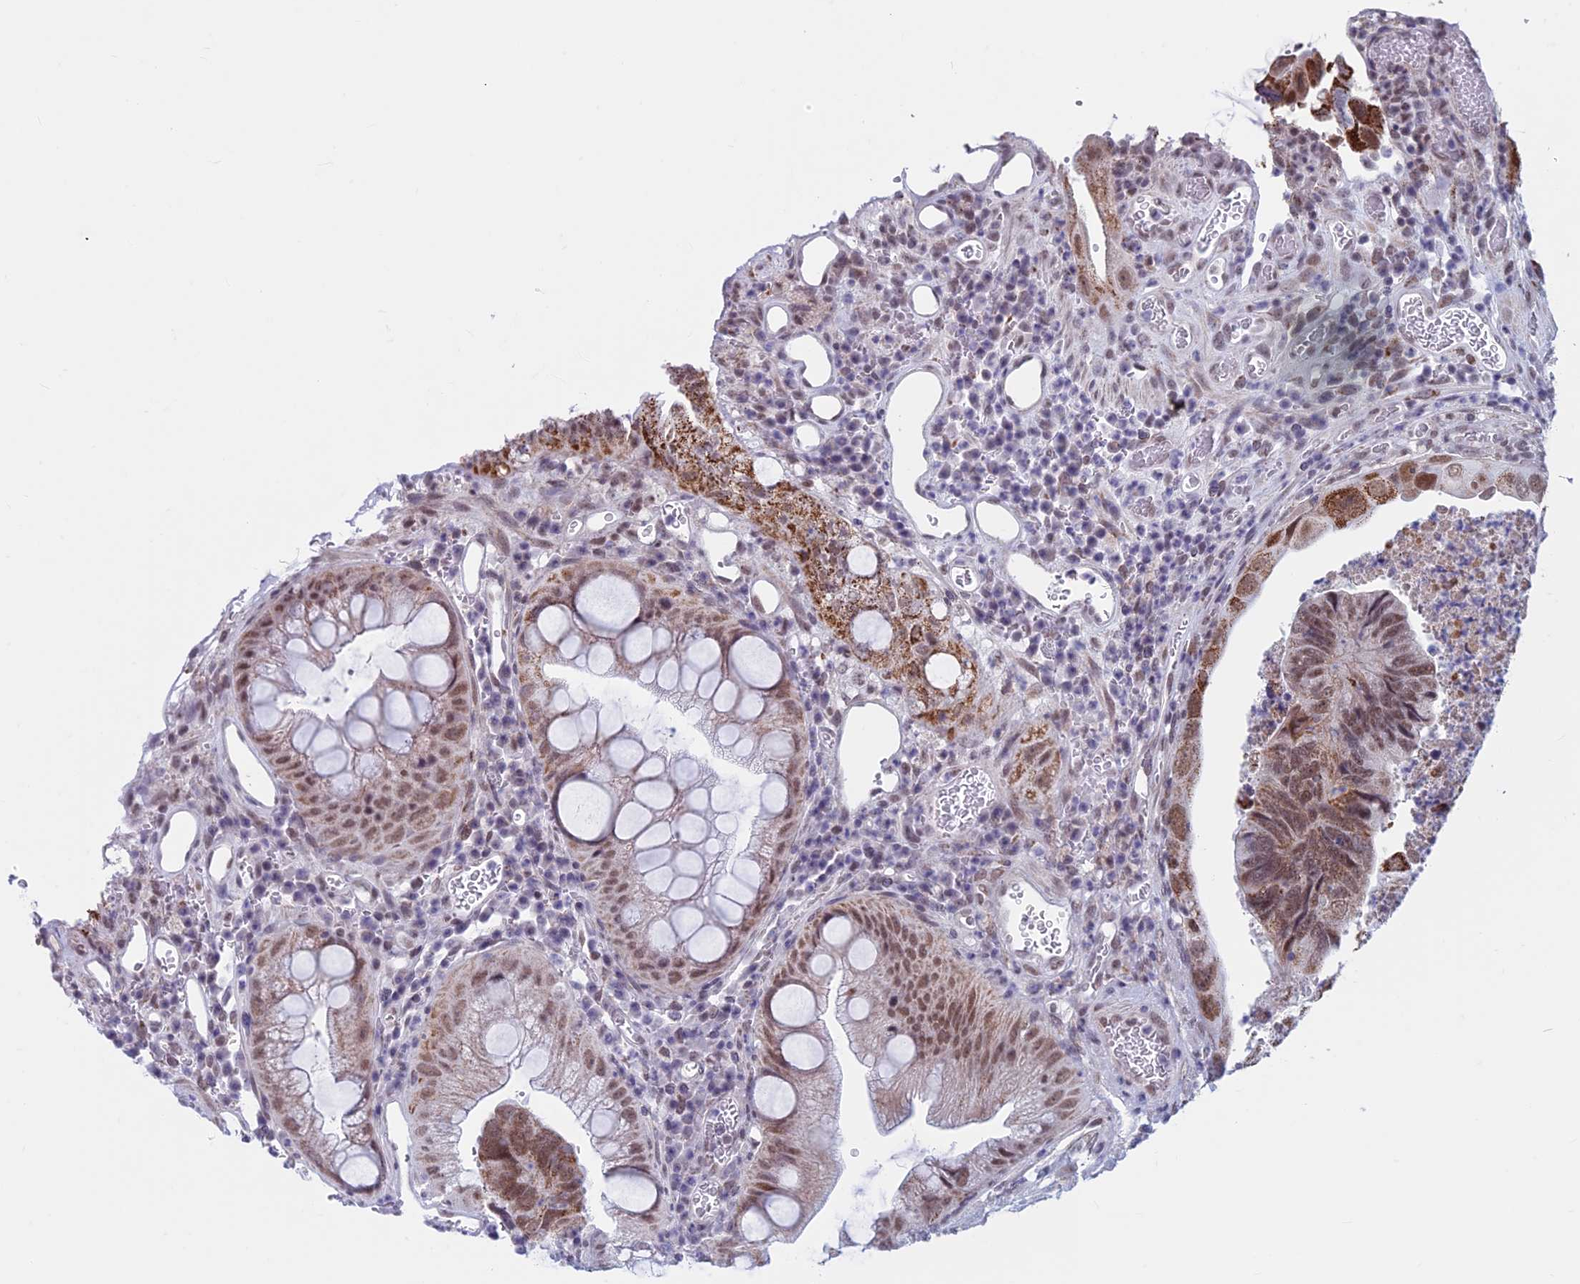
{"staining": {"intensity": "moderate", "quantity": ">75%", "location": "cytoplasmic/membranous,nuclear"}, "tissue": "colorectal cancer", "cell_type": "Tumor cells", "image_type": "cancer", "snomed": [{"axis": "morphology", "description": "Adenocarcinoma, NOS"}, {"axis": "topography", "description": "Rectum"}], "caption": "The photomicrograph displays immunohistochemical staining of adenocarcinoma (colorectal). There is moderate cytoplasmic/membranous and nuclear positivity is identified in approximately >75% of tumor cells.", "gene": "ASH2L", "patient": {"sex": "male", "age": 63}}